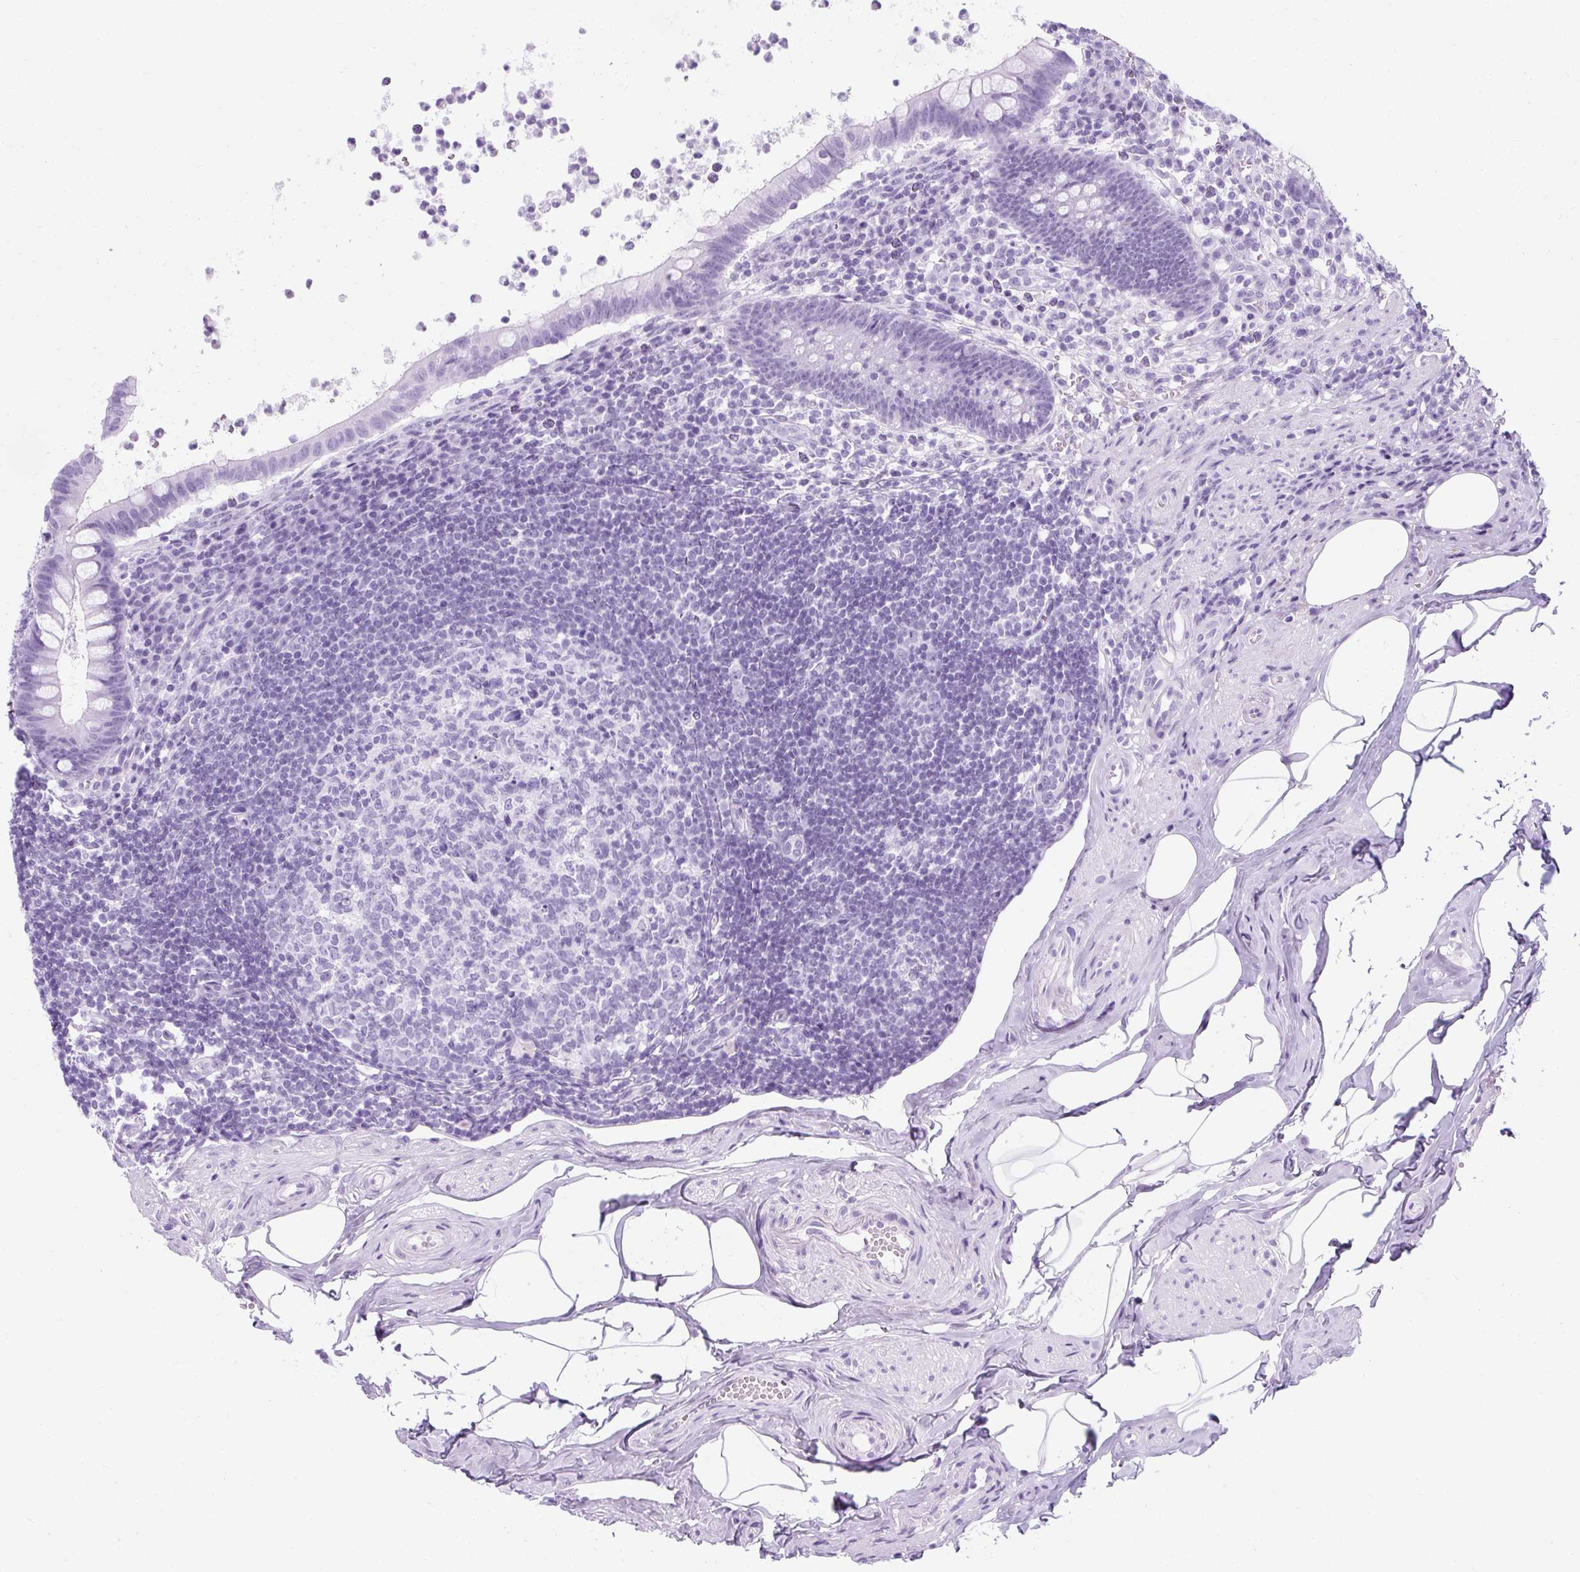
{"staining": {"intensity": "negative", "quantity": "none", "location": "none"}, "tissue": "appendix", "cell_type": "Glandular cells", "image_type": "normal", "snomed": [{"axis": "morphology", "description": "Normal tissue, NOS"}, {"axis": "topography", "description": "Appendix"}], "caption": "The IHC photomicrograph has no significant staining in glandular cells of appendix.", "gene": "TMEM89", "patient": {"sex": "female", "age": 56}}